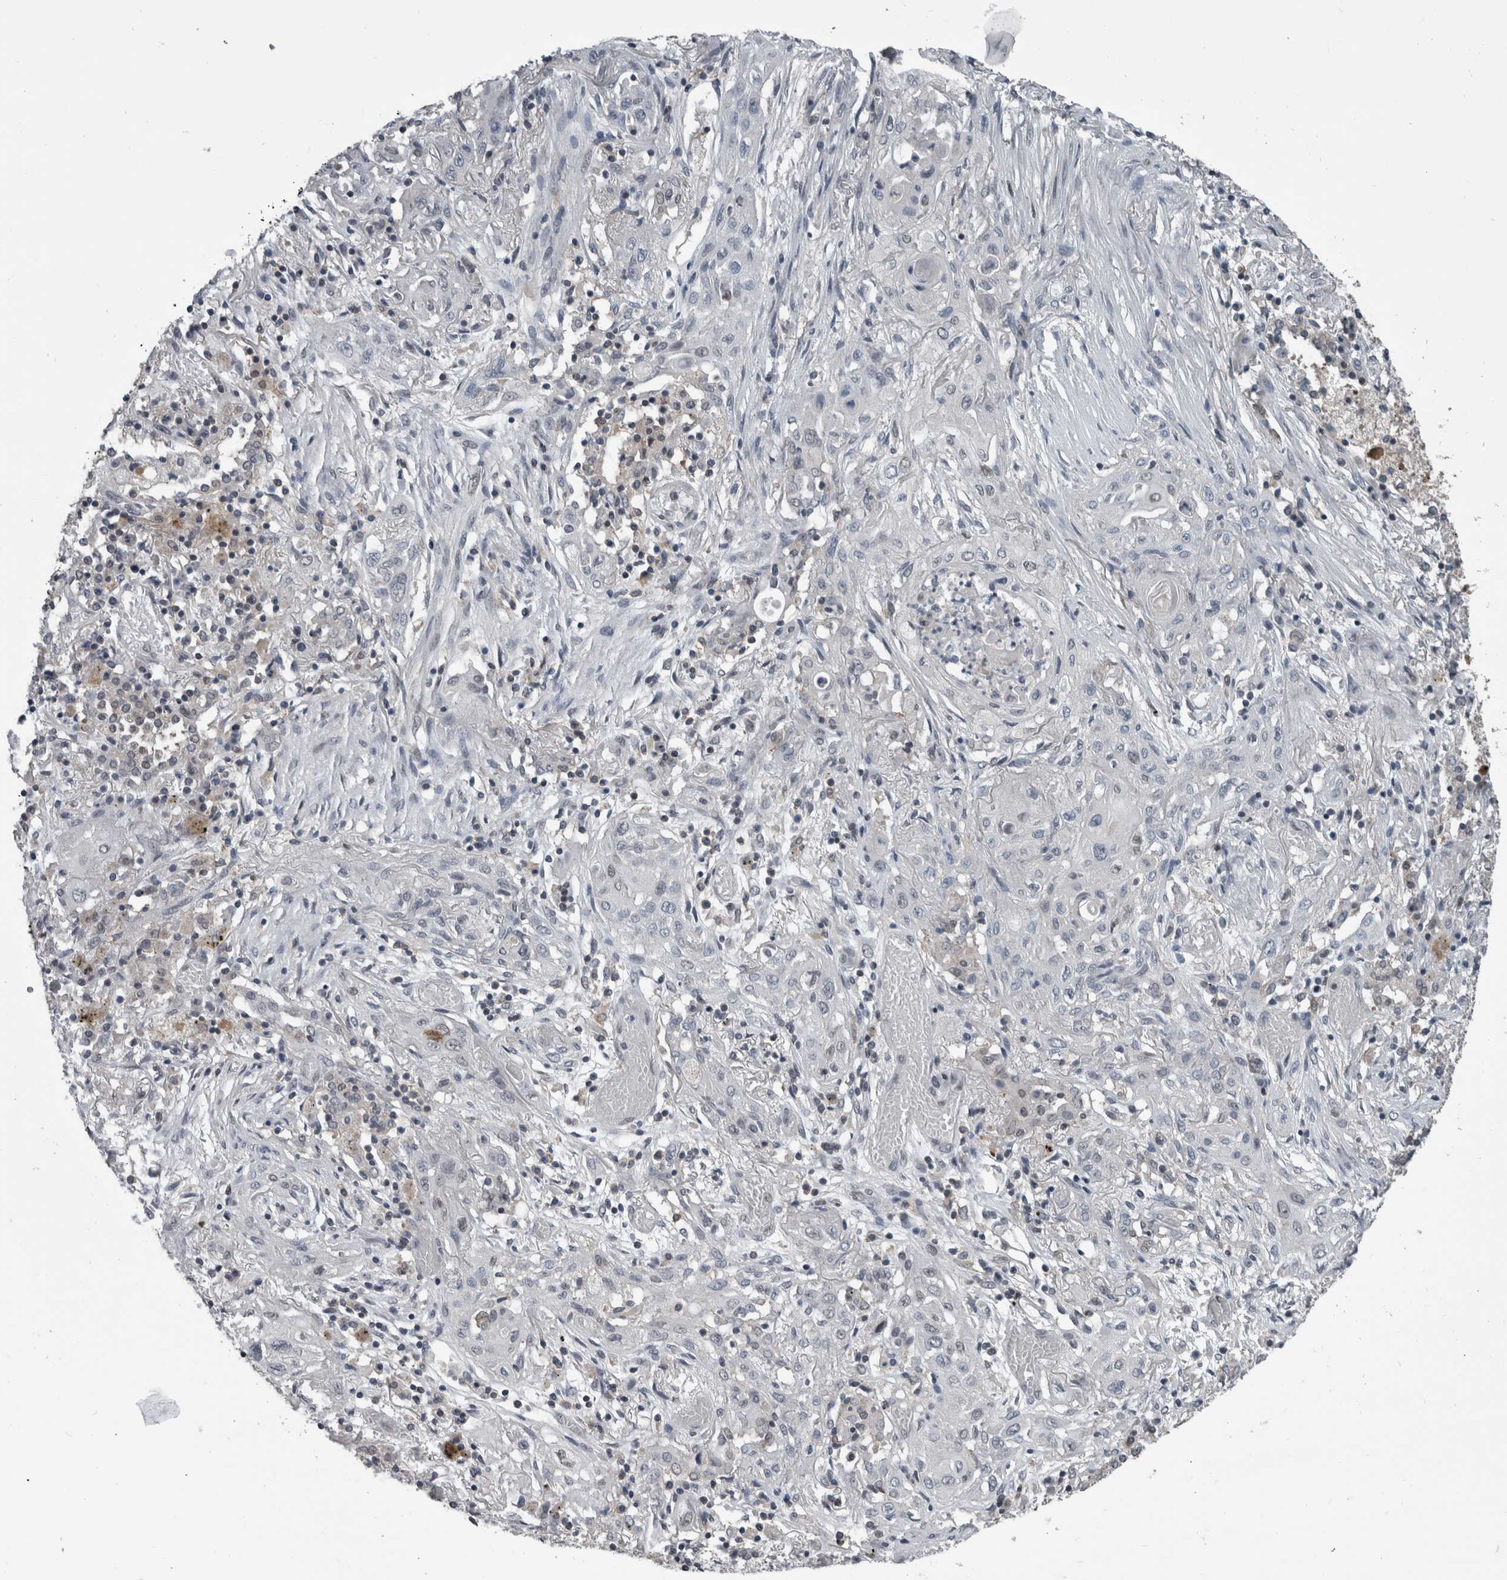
{"staining": {"intensity": "negative", "quantity": "none", "location": "none"}, "tissue": "lung cancer", "cell_type": "Tumor cells", "image_type": "cancer", "snomed": [{"axis": "morphology", "description": "Squamous cell carcinoma, NOS"}, {"axis": "topography", "description": "Lung"}], "caption": "Immunohistochemistry (IHC) histopathology image of neoplastic tissue: human squamous cell carcinoma (lung) stained with DAB demonstrates no significant protein staining in tumor cells.", "gene": "ZBTB21", "patient": {"sex": "female", "age": 47}}